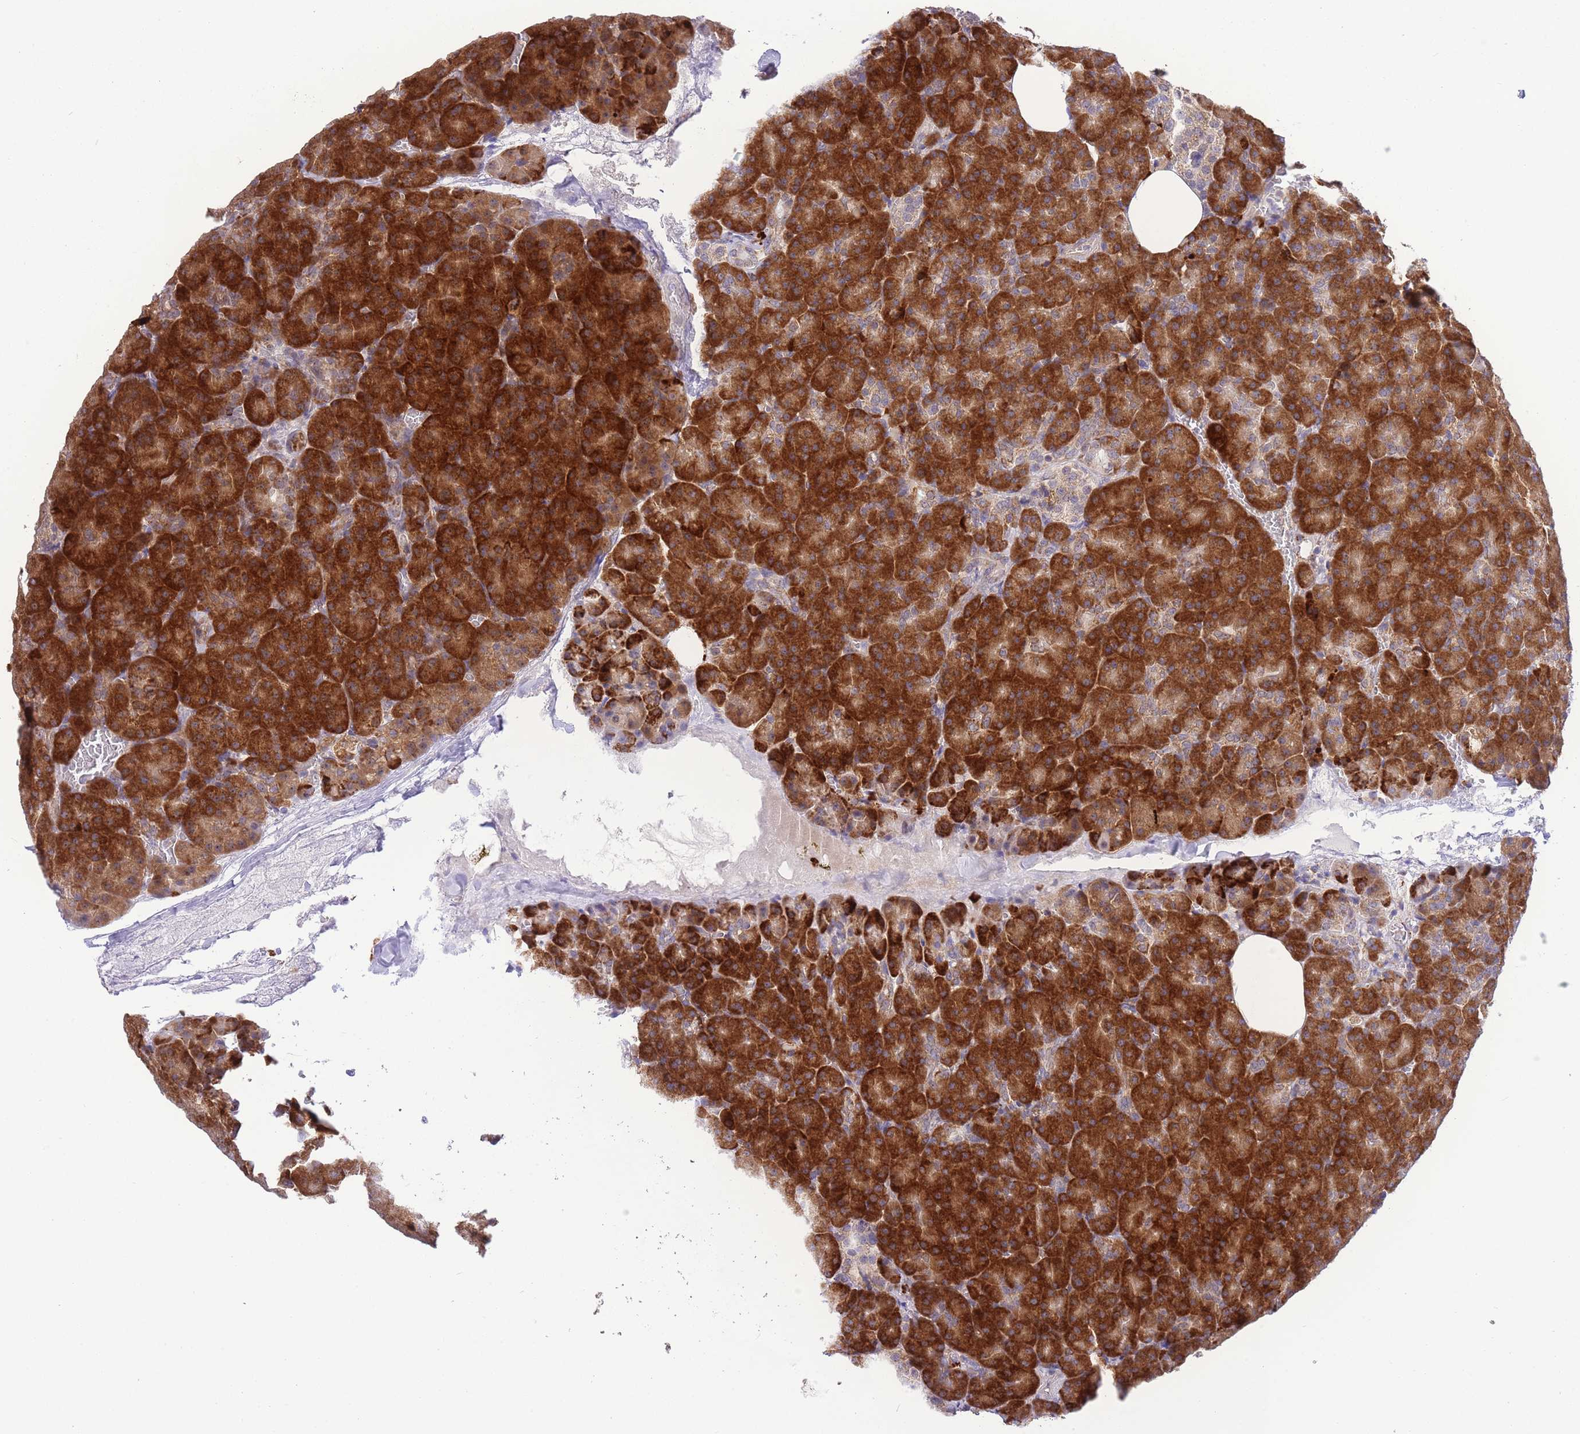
{"staining": {"intensity": "strong", "quantity": ">75%", "location": "cytoplasmic/membranous"}, "tissue": "pancreas", "cell_type": "Exocrine glandular cells", "image_type": "normal", "snomed": [{"axis": "morphology", "description": "Normal tissue, NOS"}, {"axis": "topography", "description": "Pancreas"}], "caption": "Strong cytoplasmic/membranous positivity is appreciated in about >75% of exocrine glandular cells in normal pancreas.", "gene": "EXOSC8", "patient": {"sex": "female", "age": 74}}